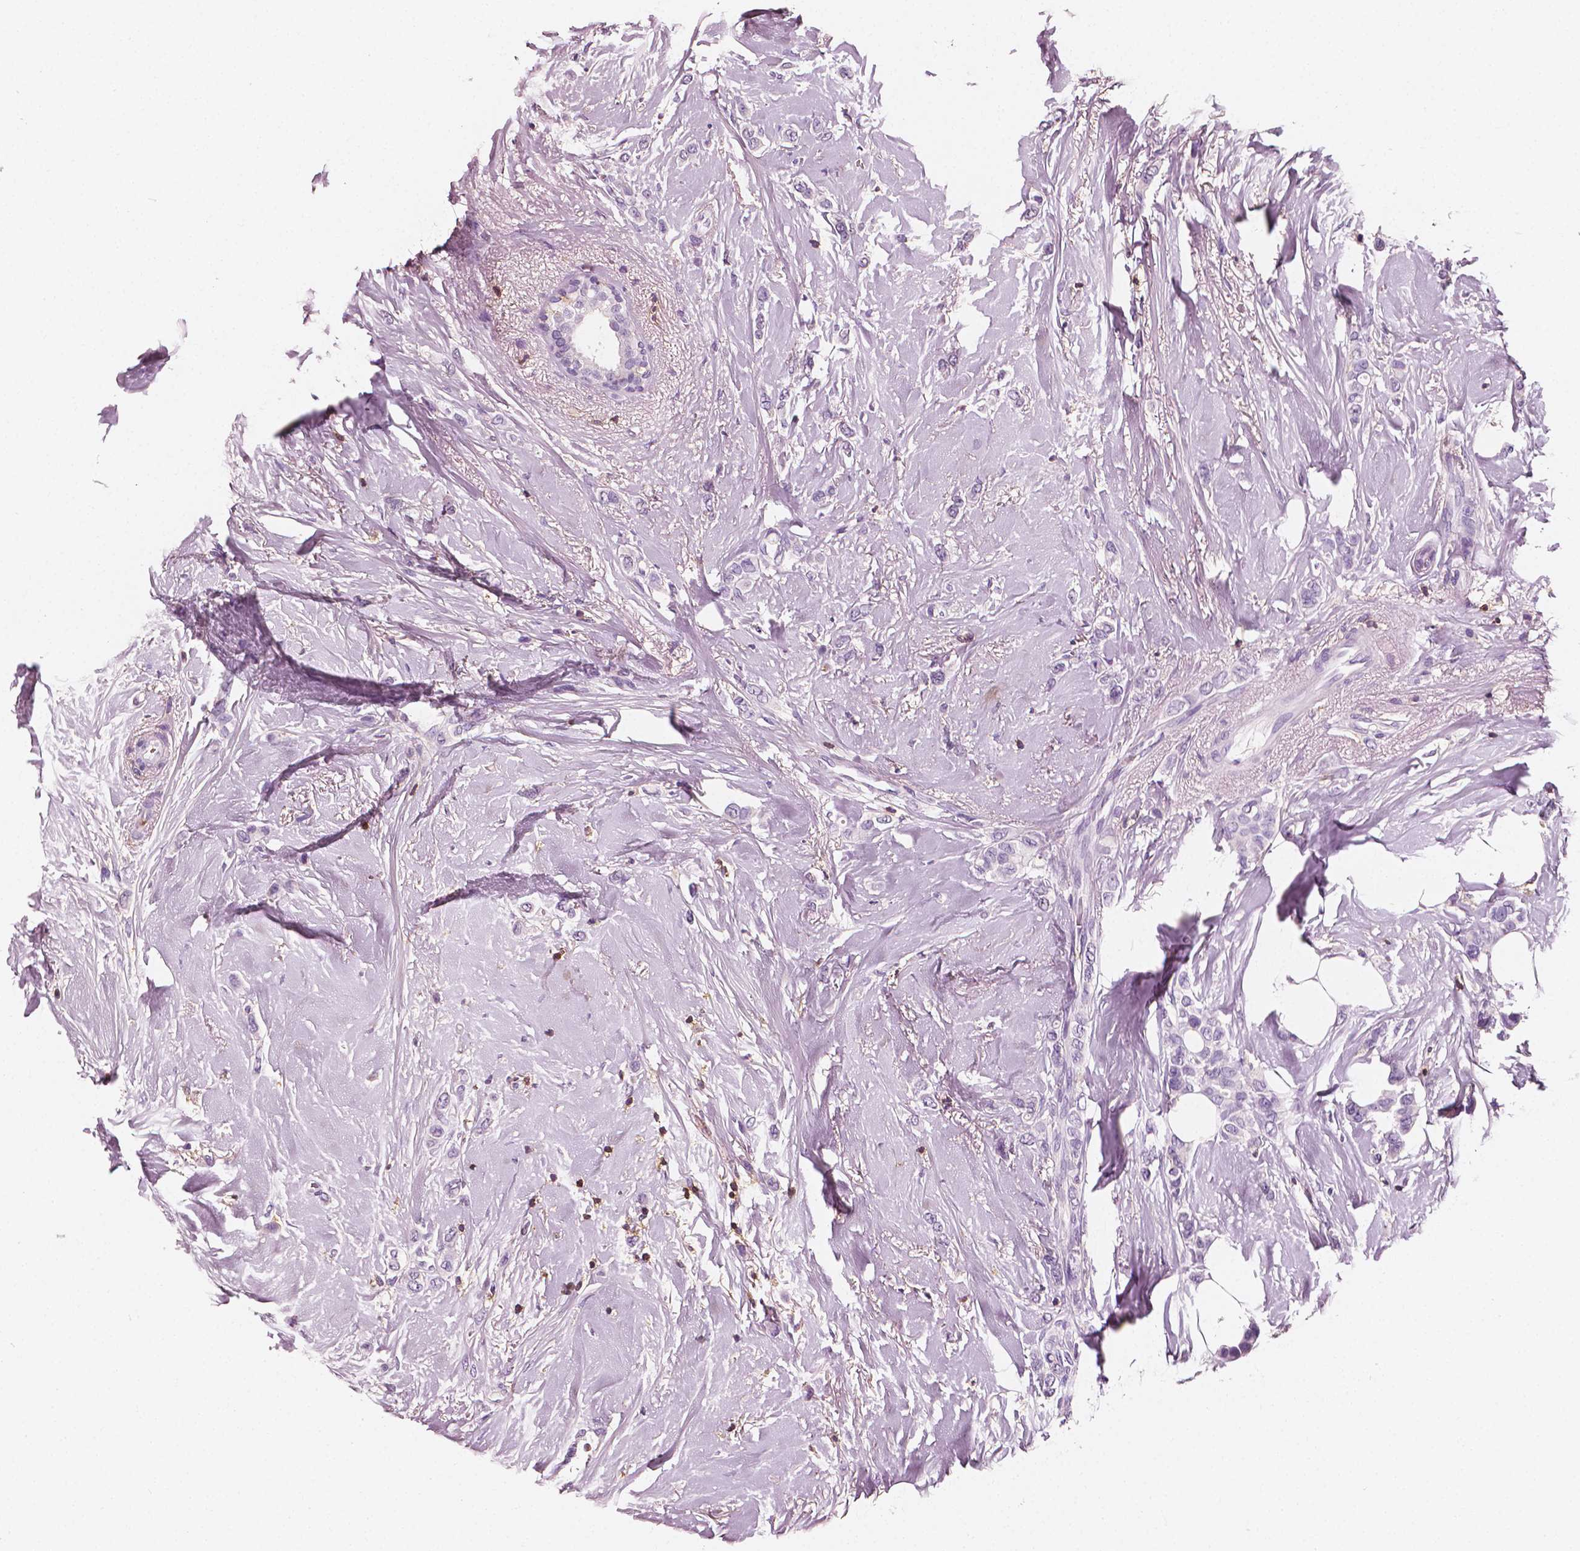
{"staining": {"intensity": "negative", "quantity": "none", "location": "none"}, "tissue": "breast cancer", "cell_type": "Tumor cells", "image_type": "cancer", "snomed": [{"axis": "morphology", "description": "Lobular carcinoma"}, {"axis": "topography", "description": "Breast"}], "caption": "Tumor cells show no significant staining in breast cancer. Nuclei are stained in blue.", "gene": "PTPRC", "patient": {"sex": "female", "age": 66}}